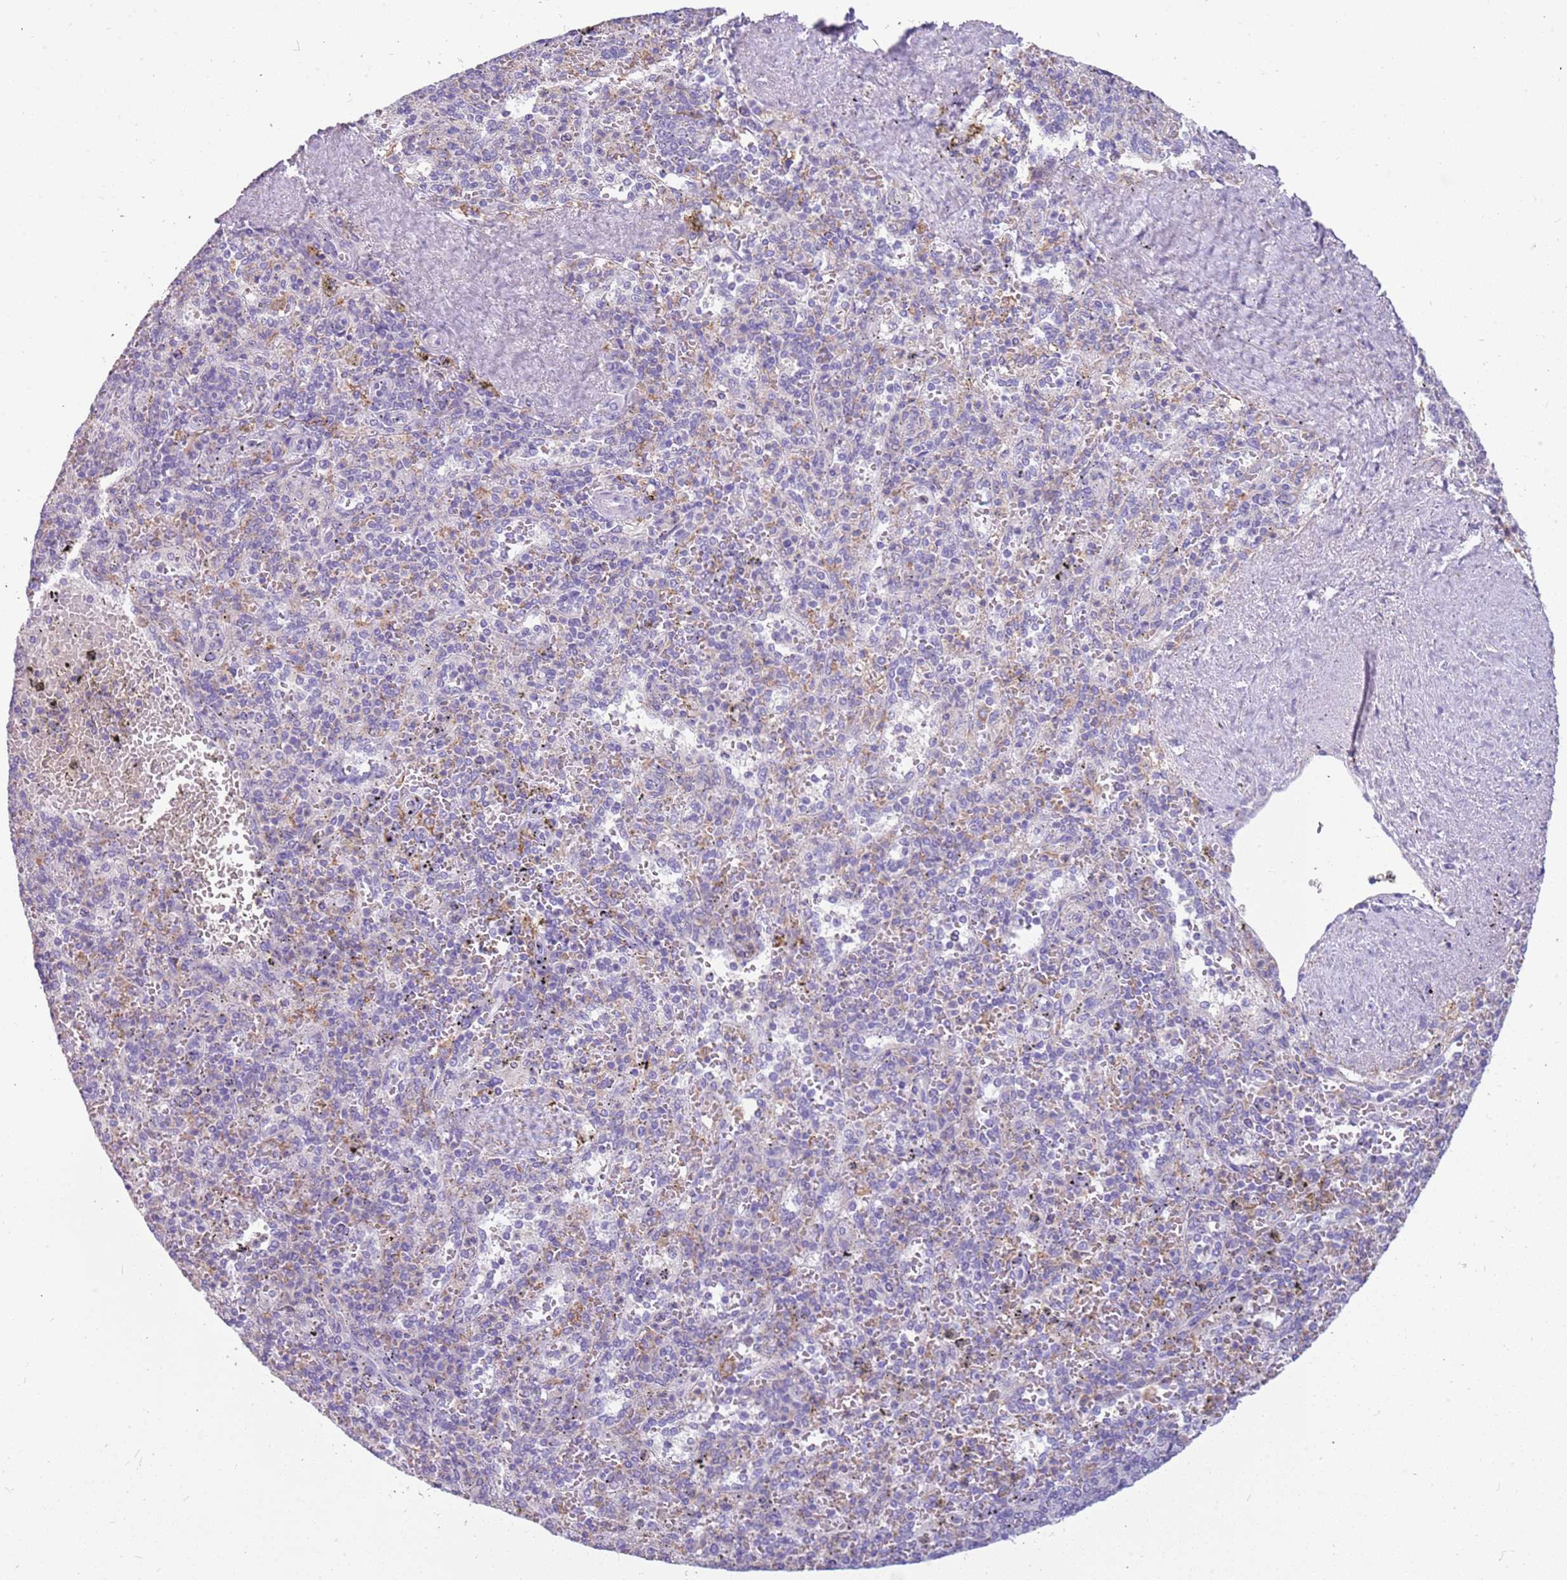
{"staining": {"intensity": "negative", "quantity": "none", "location": "none"}, "tissue": "spleen", "cell_type": "Cells in red pulp", "image_type": "normal", "snomed": [{"axis": "morphology", "description": "Normal tissue, NOS"}, {"axis": "topography", "description": "Spleen"}], "caption": "IHC micrograph of benign spleen stained for a protein (brown), which reveals no positivity in cells in red pulp.", "gene": "RHCG", "patient": {"sex": "male", "age": 82}}